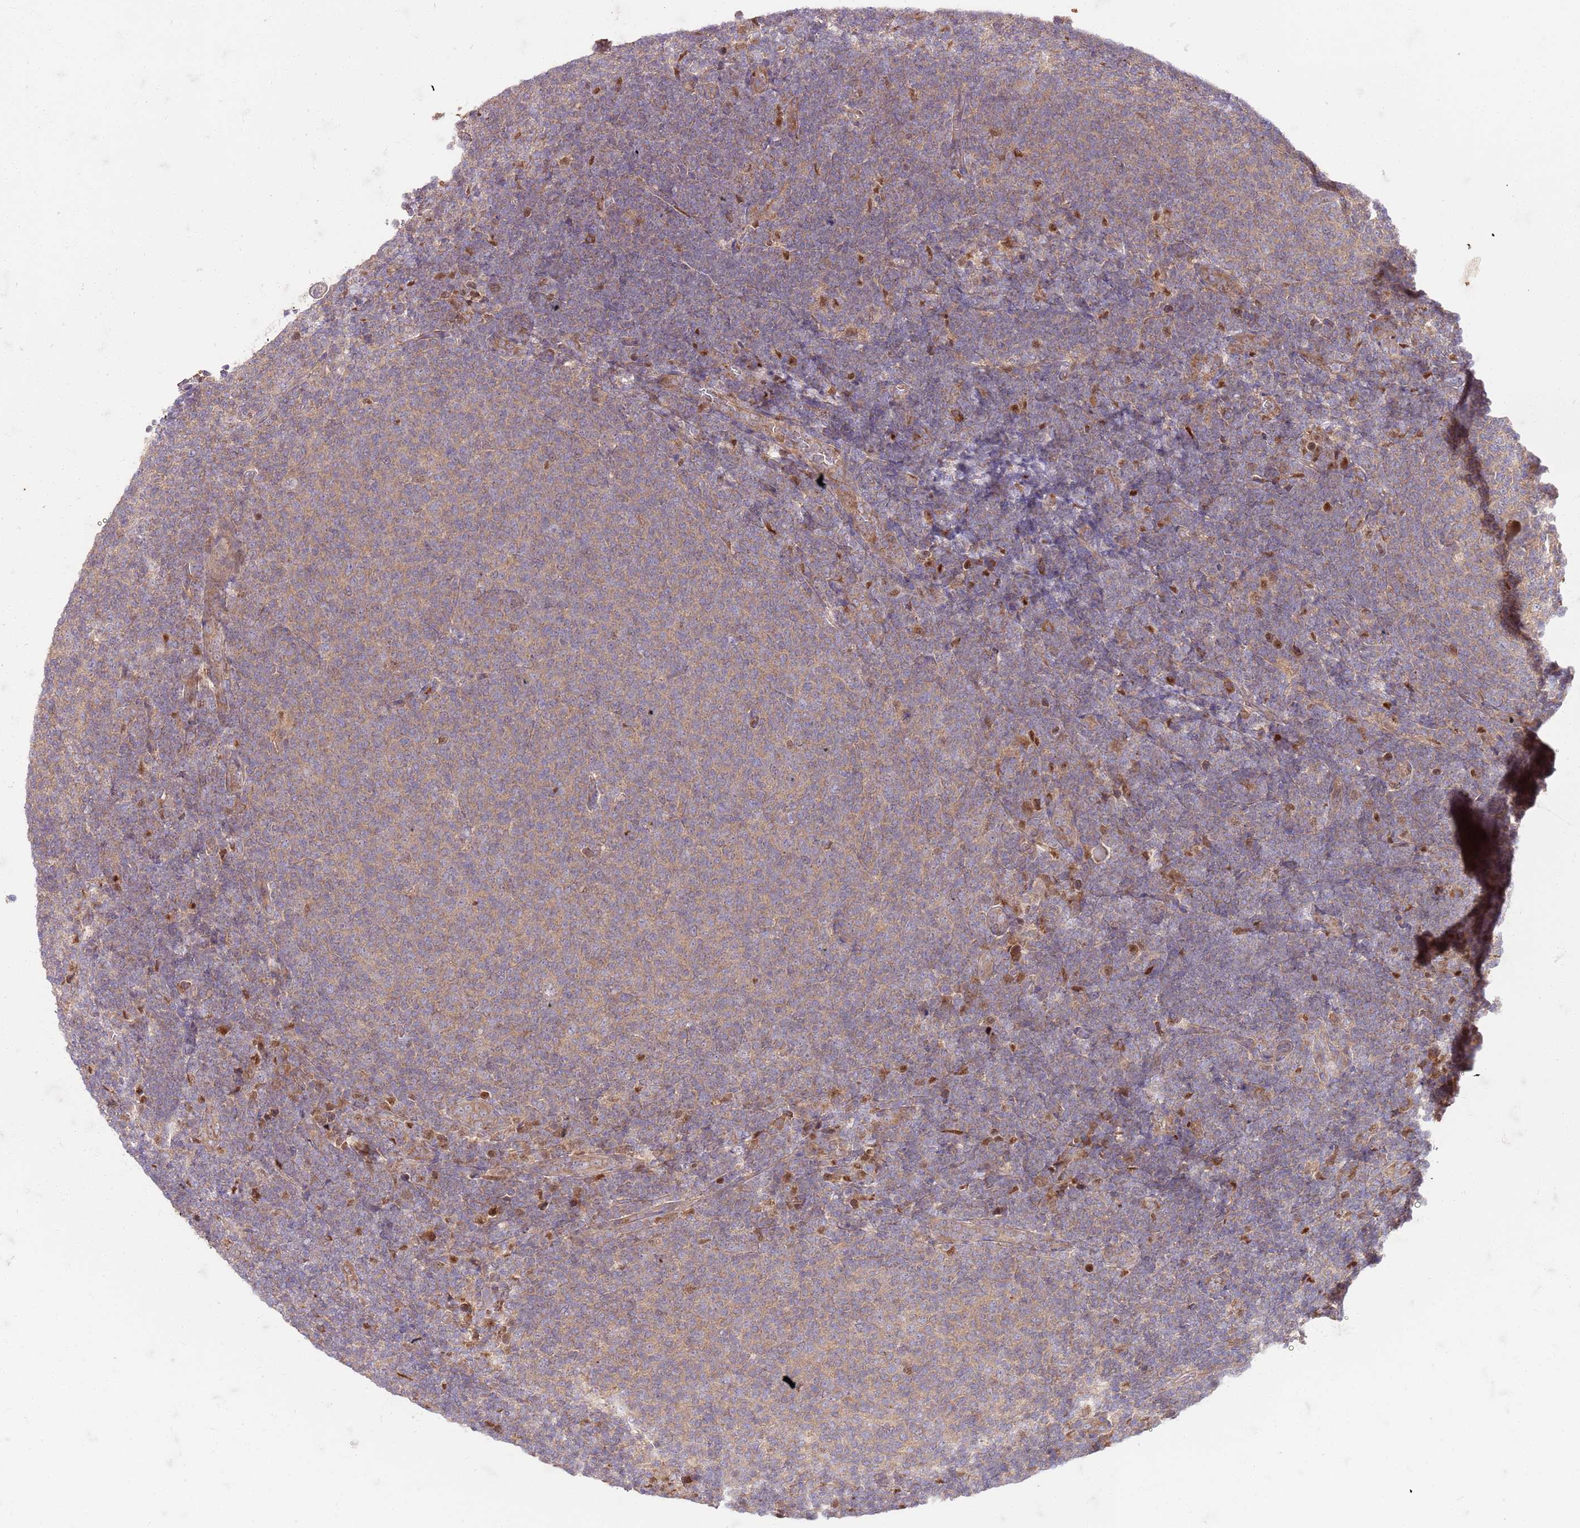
{"staining": {"intensity": "weak", "quantity": "<25%", "location": "cytoplasmic/membranous"}, "tissue": "lymphoma", "cell_type": "Tumor cells", "image_type": "cancer", "snomed": [{"axis": "morphology", "description": "Malignant lymphoma, non-Hodgkin's type, Low grade"}, {"axis": "topography", "description": "Lymph node"}], "caption": "Human lymphoma stained for a protein using IHC exhibits no expression in tumor cells.", "gene": "OSBP", "patient": {"sex": "male", "age": 66}}